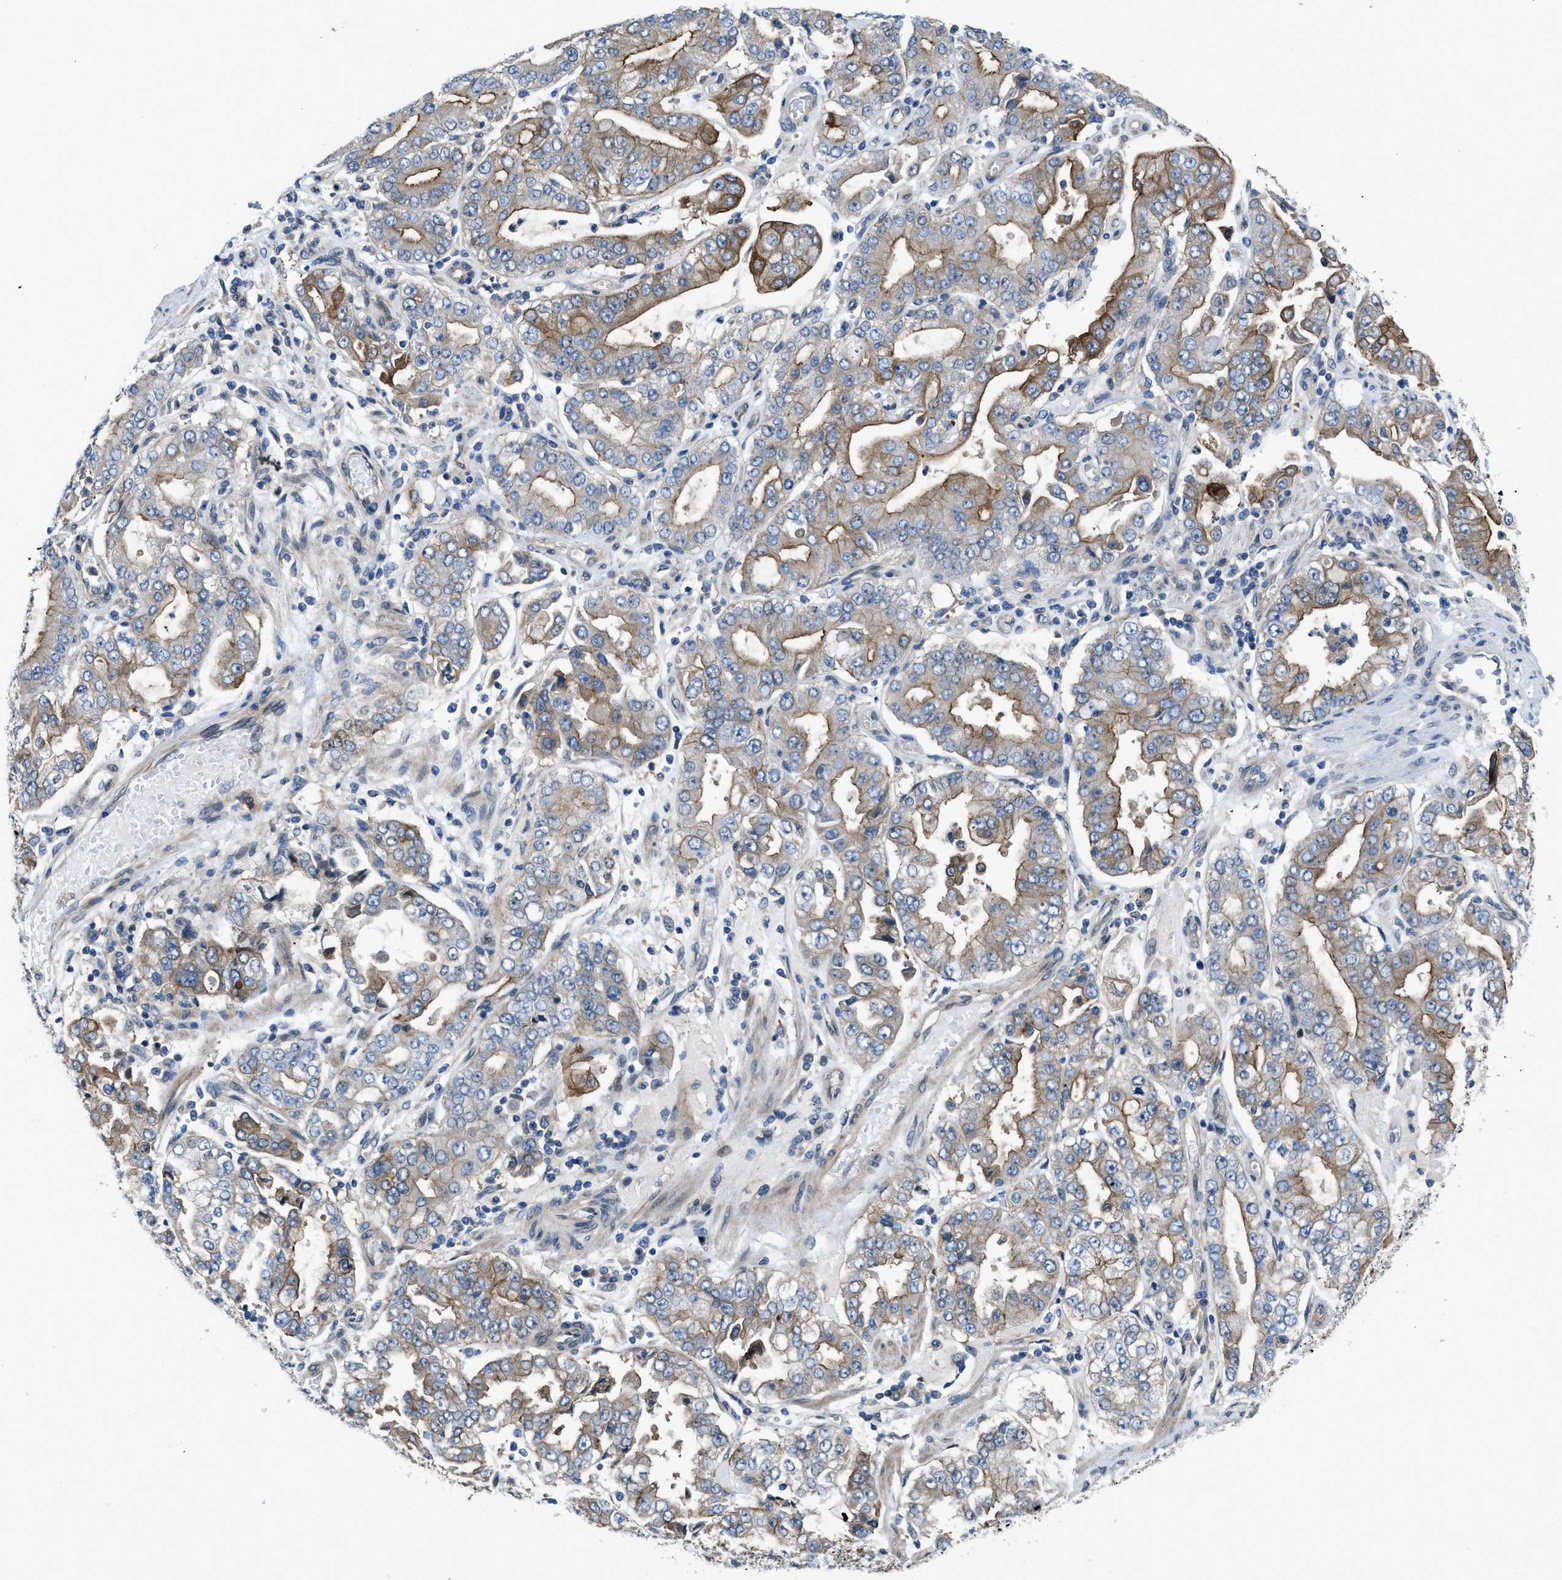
{"staining": {"intensity": "moderate", "quantity": ">75%", "location": "cytoplasmic/membranous"}, "tissue": "stomach cancer", "cell_type": "Tumor cells", "image_type": "cancer", "snomed": [{"axis": "morphology", "description": "Adenocarcinoma, NOS"}, {"axis": "topography", "description": "Stomach"}], "caption": "Protein staining exhibits moderate cytoplasmic/membranous positivity in approximately >75% of tumor cells in stomach cancer (adenocarcinoma).", "gene": "MYO18A", "patient": {"sex": "male", "age": 76}}